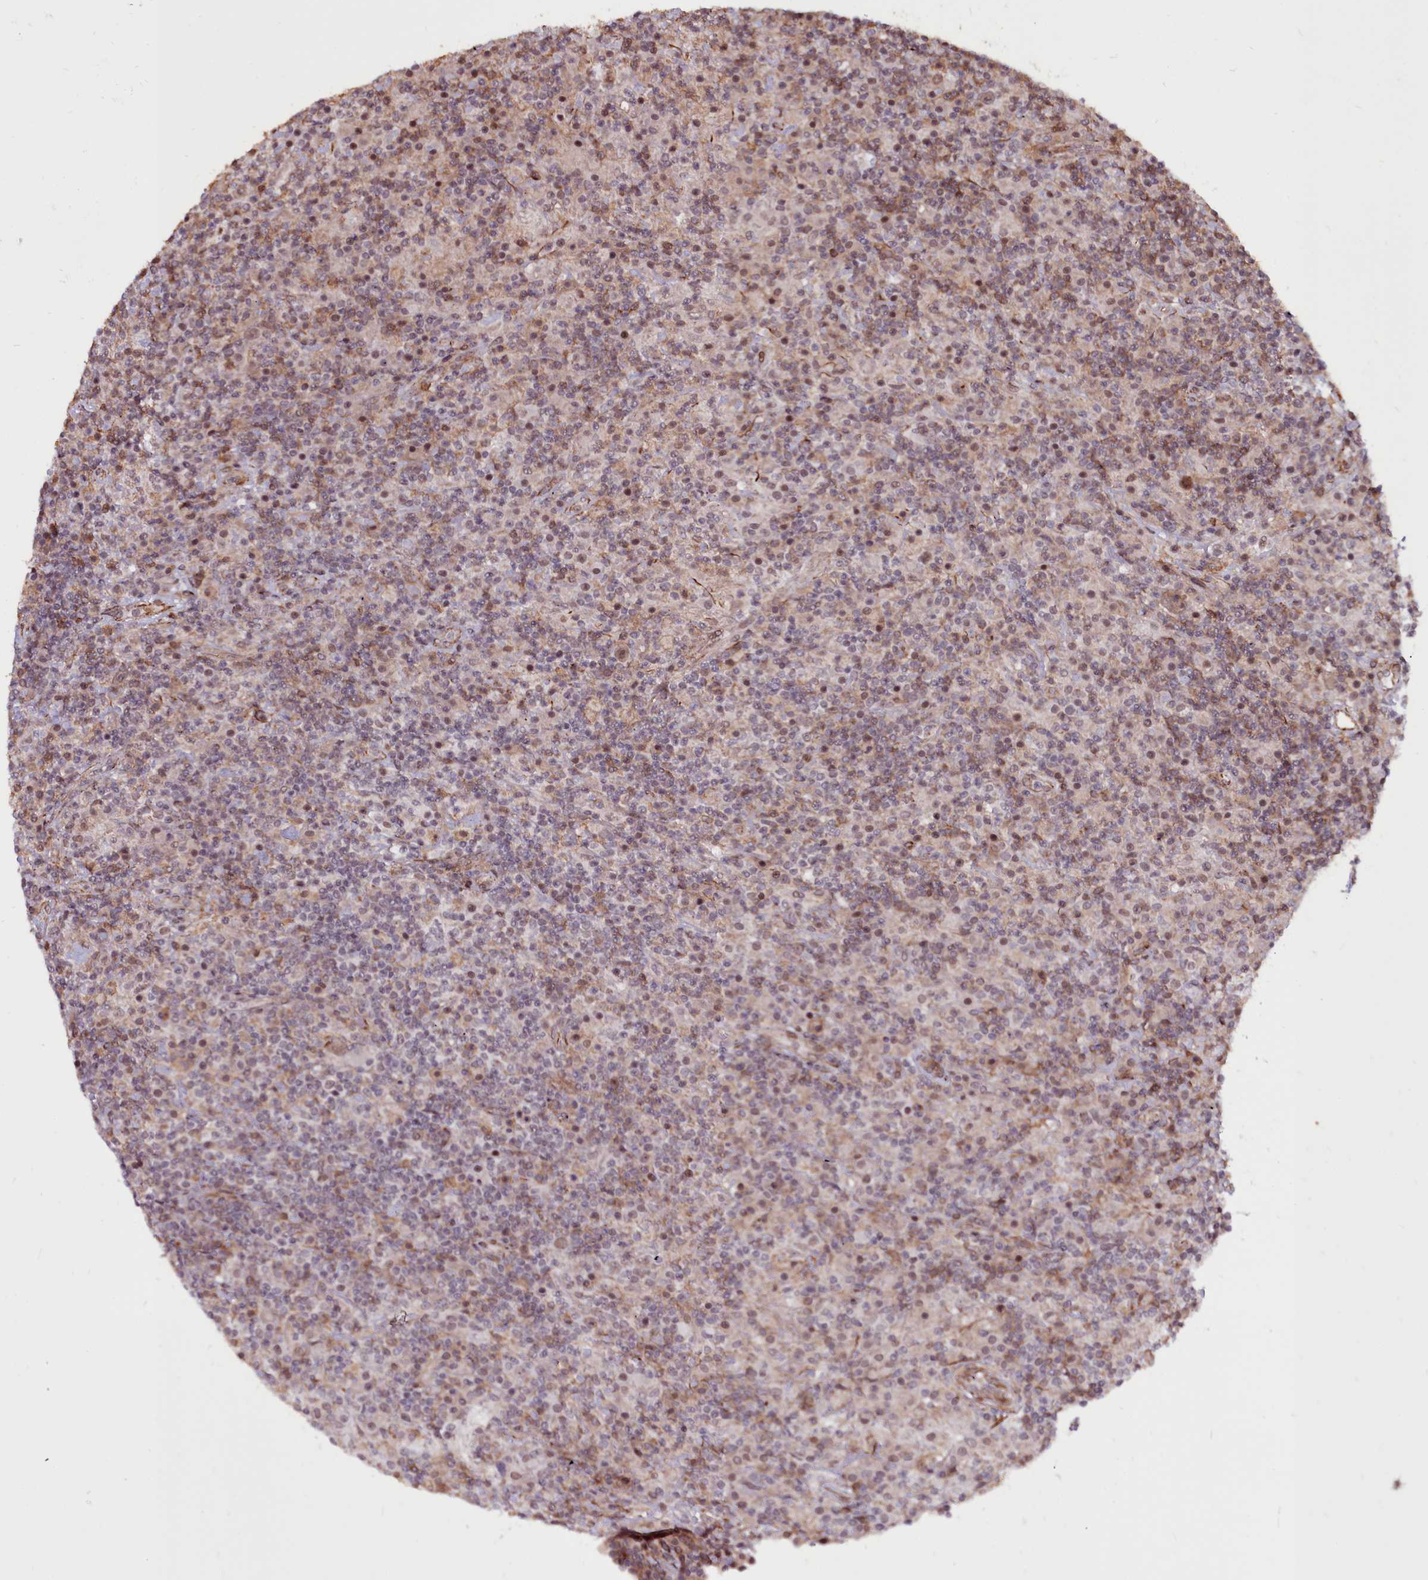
{"staining": {"intensity": "moderate", "quantity": "<25%", "location": "cytoplasmic/membranous"}, "tissue": "lymphoma", "cell_type": "Tumor cells", "image_type": "cancer", "snomed": [{"axis": "morphology", "description": "Hodgkin's disease, NOS"}, {"axis": "topography", "description": "Lymph node"}], "caption": "This is a photomicrograph of immunohistochemistry (IHC) staining of lymphoma, which shows moderate positivity in the cytoplasmic/membranous of tumor cells.", "gene": "CLK3", "patient": {"sex": "male", "age": 70}}